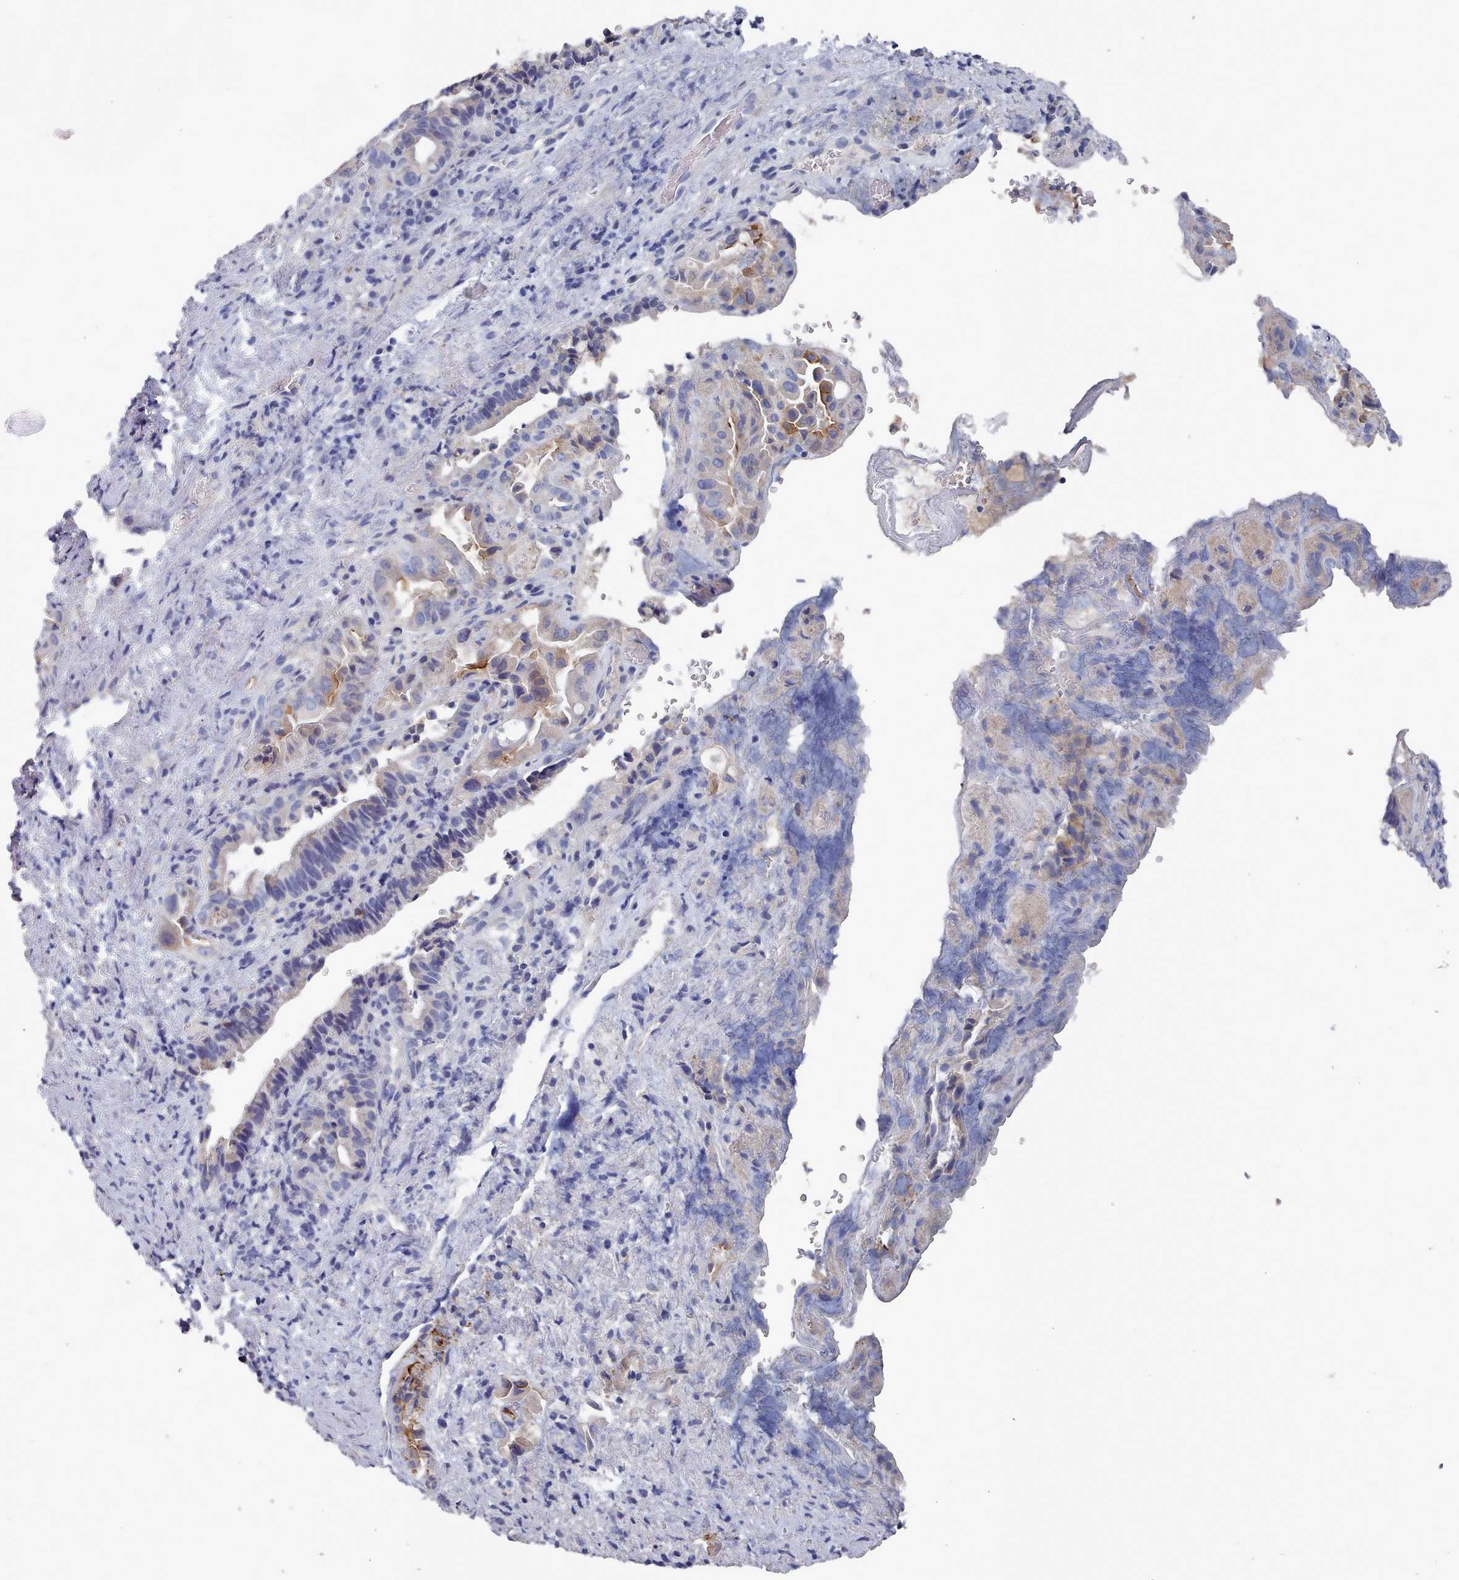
{"staining": {"intensity": "moderate", "quantity": "<25%", "location": "cytoplasmic/membranous"}, "tissue": "liver cancer", "cell_type": "Tumor cells", "image_type": "cancer", "snomed": [{"axis": "morphology", "description": "Cholangiocarcinoma"}, {"axis": "topography", "description": "Liver"}], "caption": "Liver cholangiocarcinoma tissue demonstrates moderate cytoplasmic/membranous expression in about <25% of tumor cells", "gene": "ACAD11", "patient": {"sex": "female", "age": 68}}